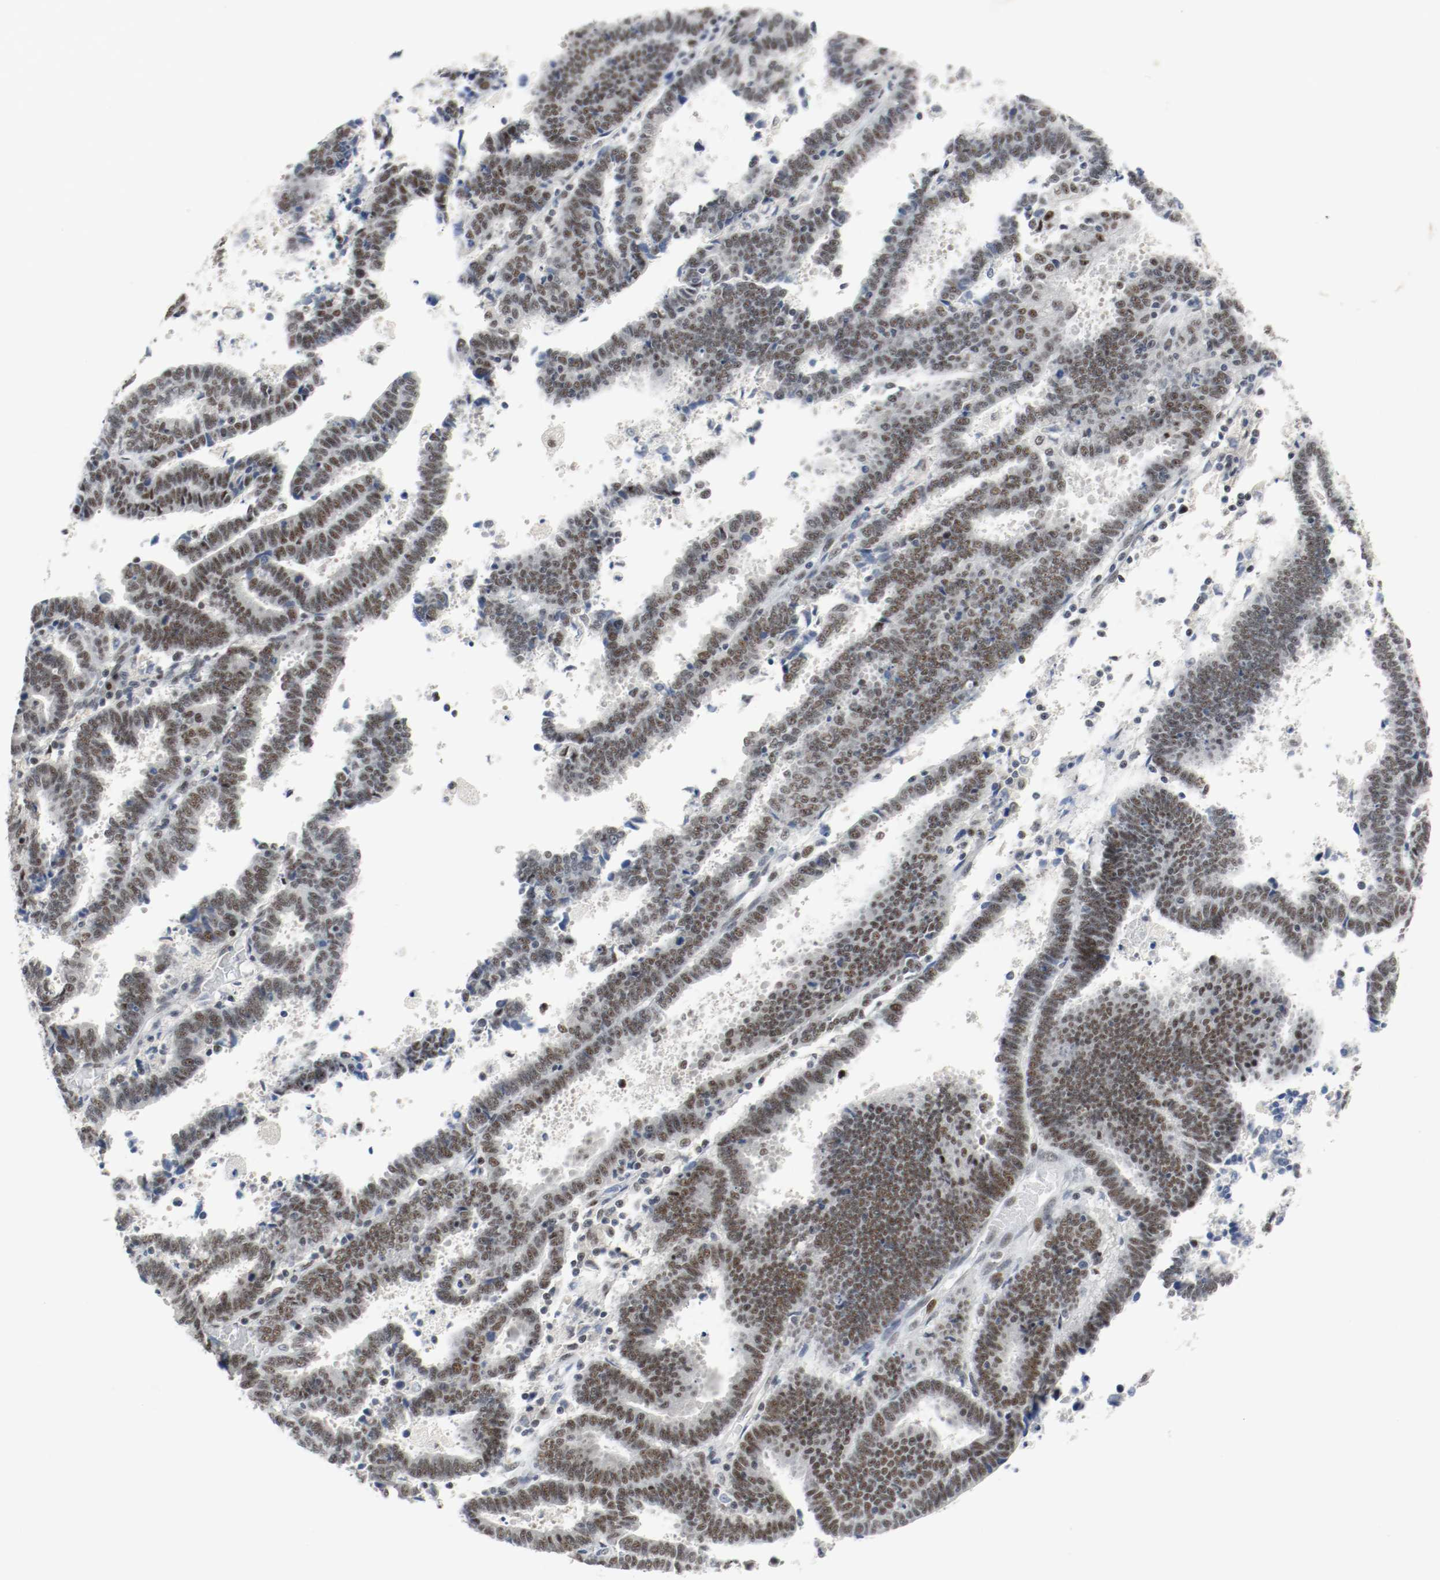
{"staining": {"intensity": "weak", "quantity": "25%-75%", "location": "nuclear"}, "tissue": "endometrial cancer", "cell_type": "Tumor cells", "image_type": "cancer", "snomed": [{"axis": "morphology", "description": "Adenocarcinoma, NOS"}, {"axis": "topography", "description": "Uterus"}], "caption": "Weak nuclear protein expression is identified in approximately 25%-75% of tumor cells in endometrial adenocarcinoma.", "gene": "ASH1L", "patient": {"sex": "female", "age": 83}}